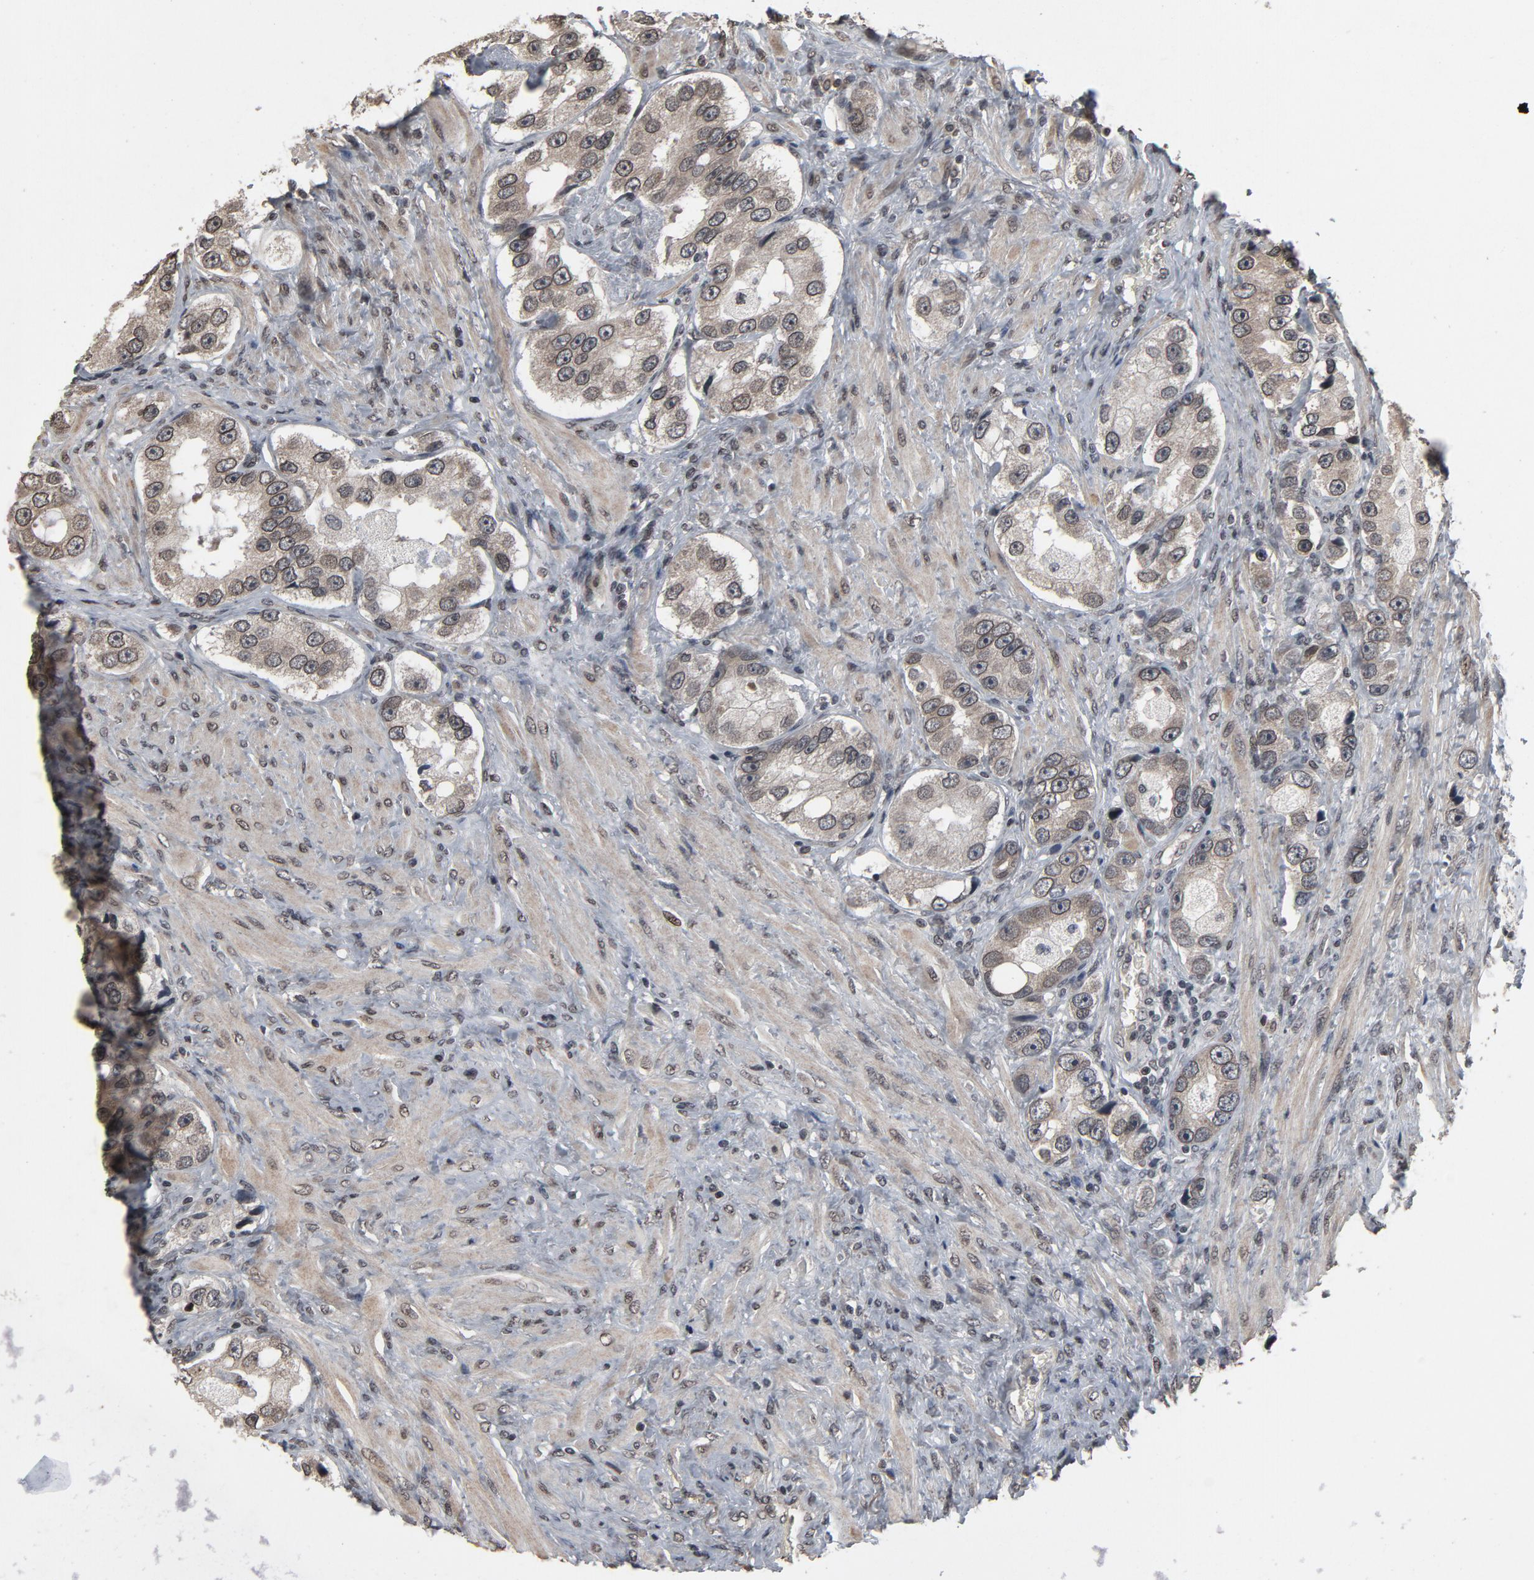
{"staining": {"intensity": "weak", "quantity": ">75%", "location": "cytoplasmic/membranous,nuclear"}, "tissue": "prostate cancer", "cell_type": "Tumor cells", "image_type": "cancer", "snomed": [{"axis": "morphology", "description": "Adenocarcinoma, High grade"}, {"axis": "topography", "description": "Prostate"}], "caption": "Prostate cancer (adenocarcinoma (high-grade)) tissue shows weak cytoplasmic/membranous and nuclear expression in about >75% of tumor cells, visualized by immunohistochemistry.", "gene": "POM121", "patient": {"sex": "male", "age": 63}}